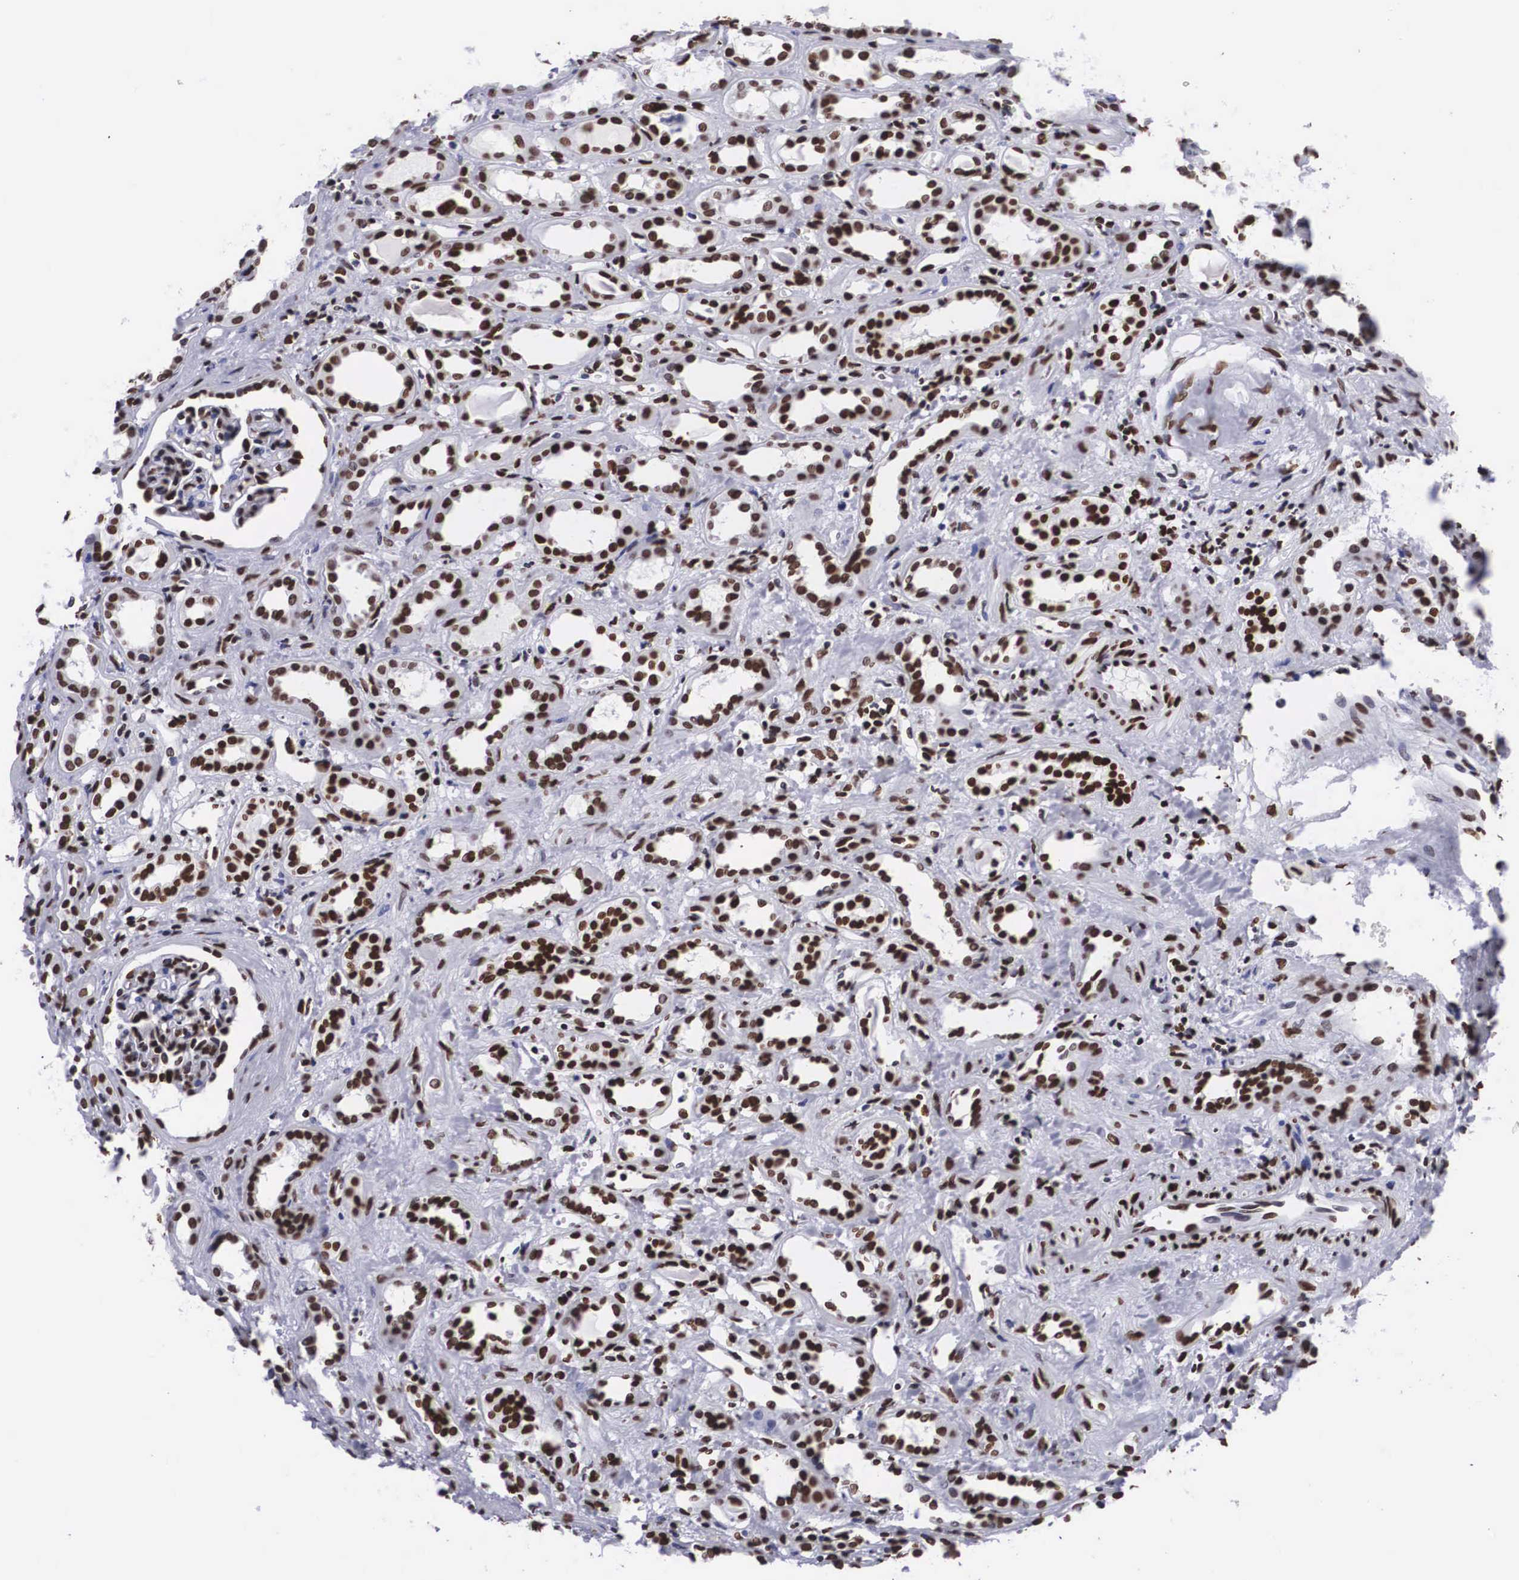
{"staining": {"intensity": "strong", "quantity": ">75%", "location": "nuclear"}, "tissue": "kidney", "cell_type": "Cells in glomeruli", "image_type": "normal", "snomed": [{"axis": "morphology", "description": "Normal tissue, NOS"}, {"axis": "topography", "description": "Kidney"}], "caption": "Kidney stained with IHC demonstrates strong nuclear positivity in approximately >75% of cells in glomeruli. (DAB (3,3'-diaminobenzidine) IHC with brightfield microscopy, high magnification).", "gene": "MECP2", "patient": {"sex": "male", "age": 36}}